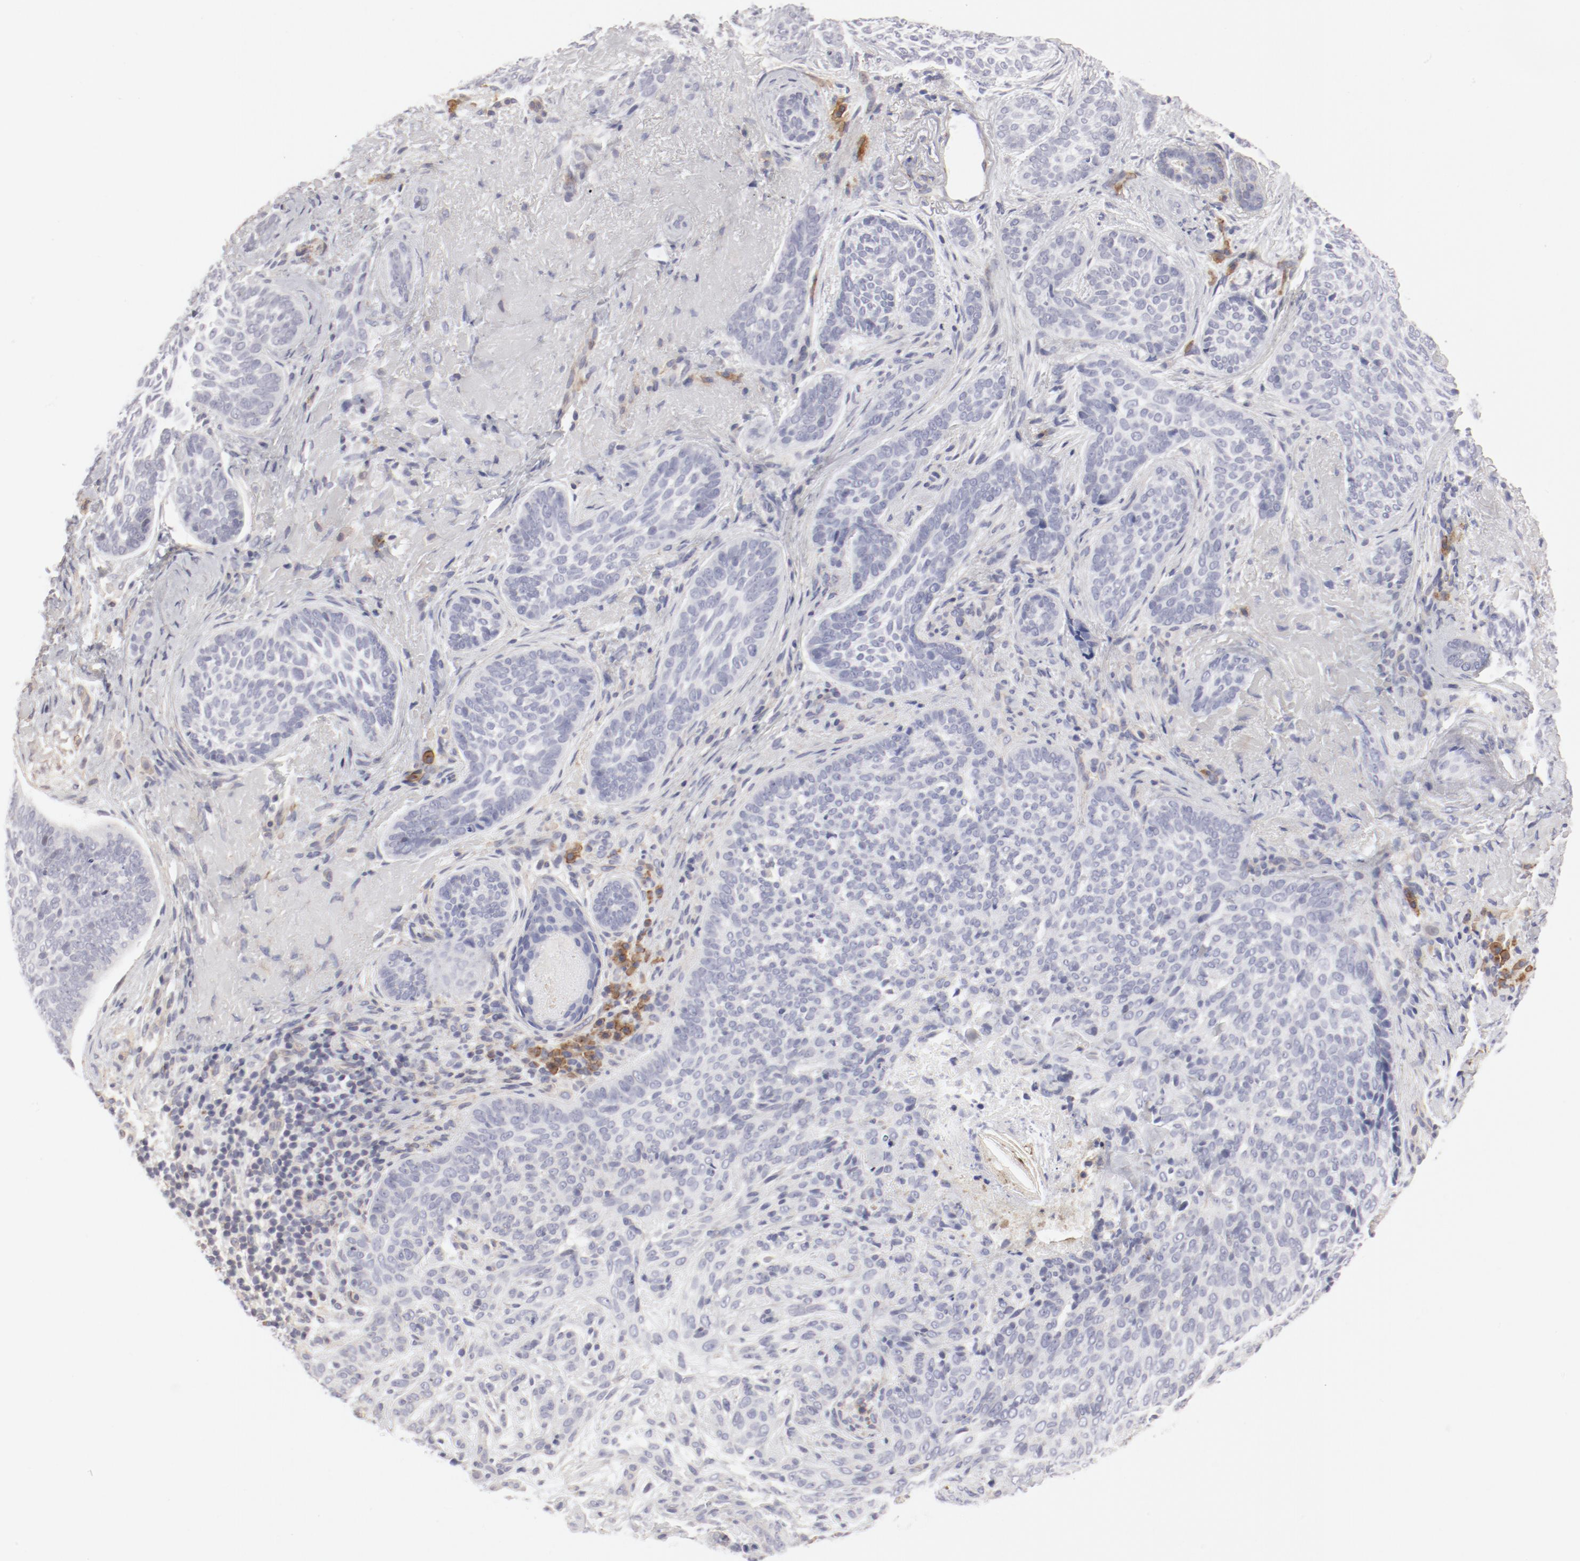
{"staining": {"intensity": "negative", "quantity": "none", "location": "none"}, "tissue": "skin cancer", "cell_type": "Tumor cells", "image_type": "cancer", "snomed": [{"axis": "morphology", "description": "Basal cell carcinoma"}, {"axis": "topography", "description": "Skin"}], "caption": "High power microscopy micrograph of an immunohistochemistry micrograph of skin cancer, revealing no significant positivity in tumor cells. Brightfield microscopy of immunohistochemistry (IHC) stained with DAB (3,3'-diaminobenzidine) (brown) and hematoxylin (blue), captured at high magnification.", "gene": "LAX1", "patient": {"sex": "male", "age": 91}}